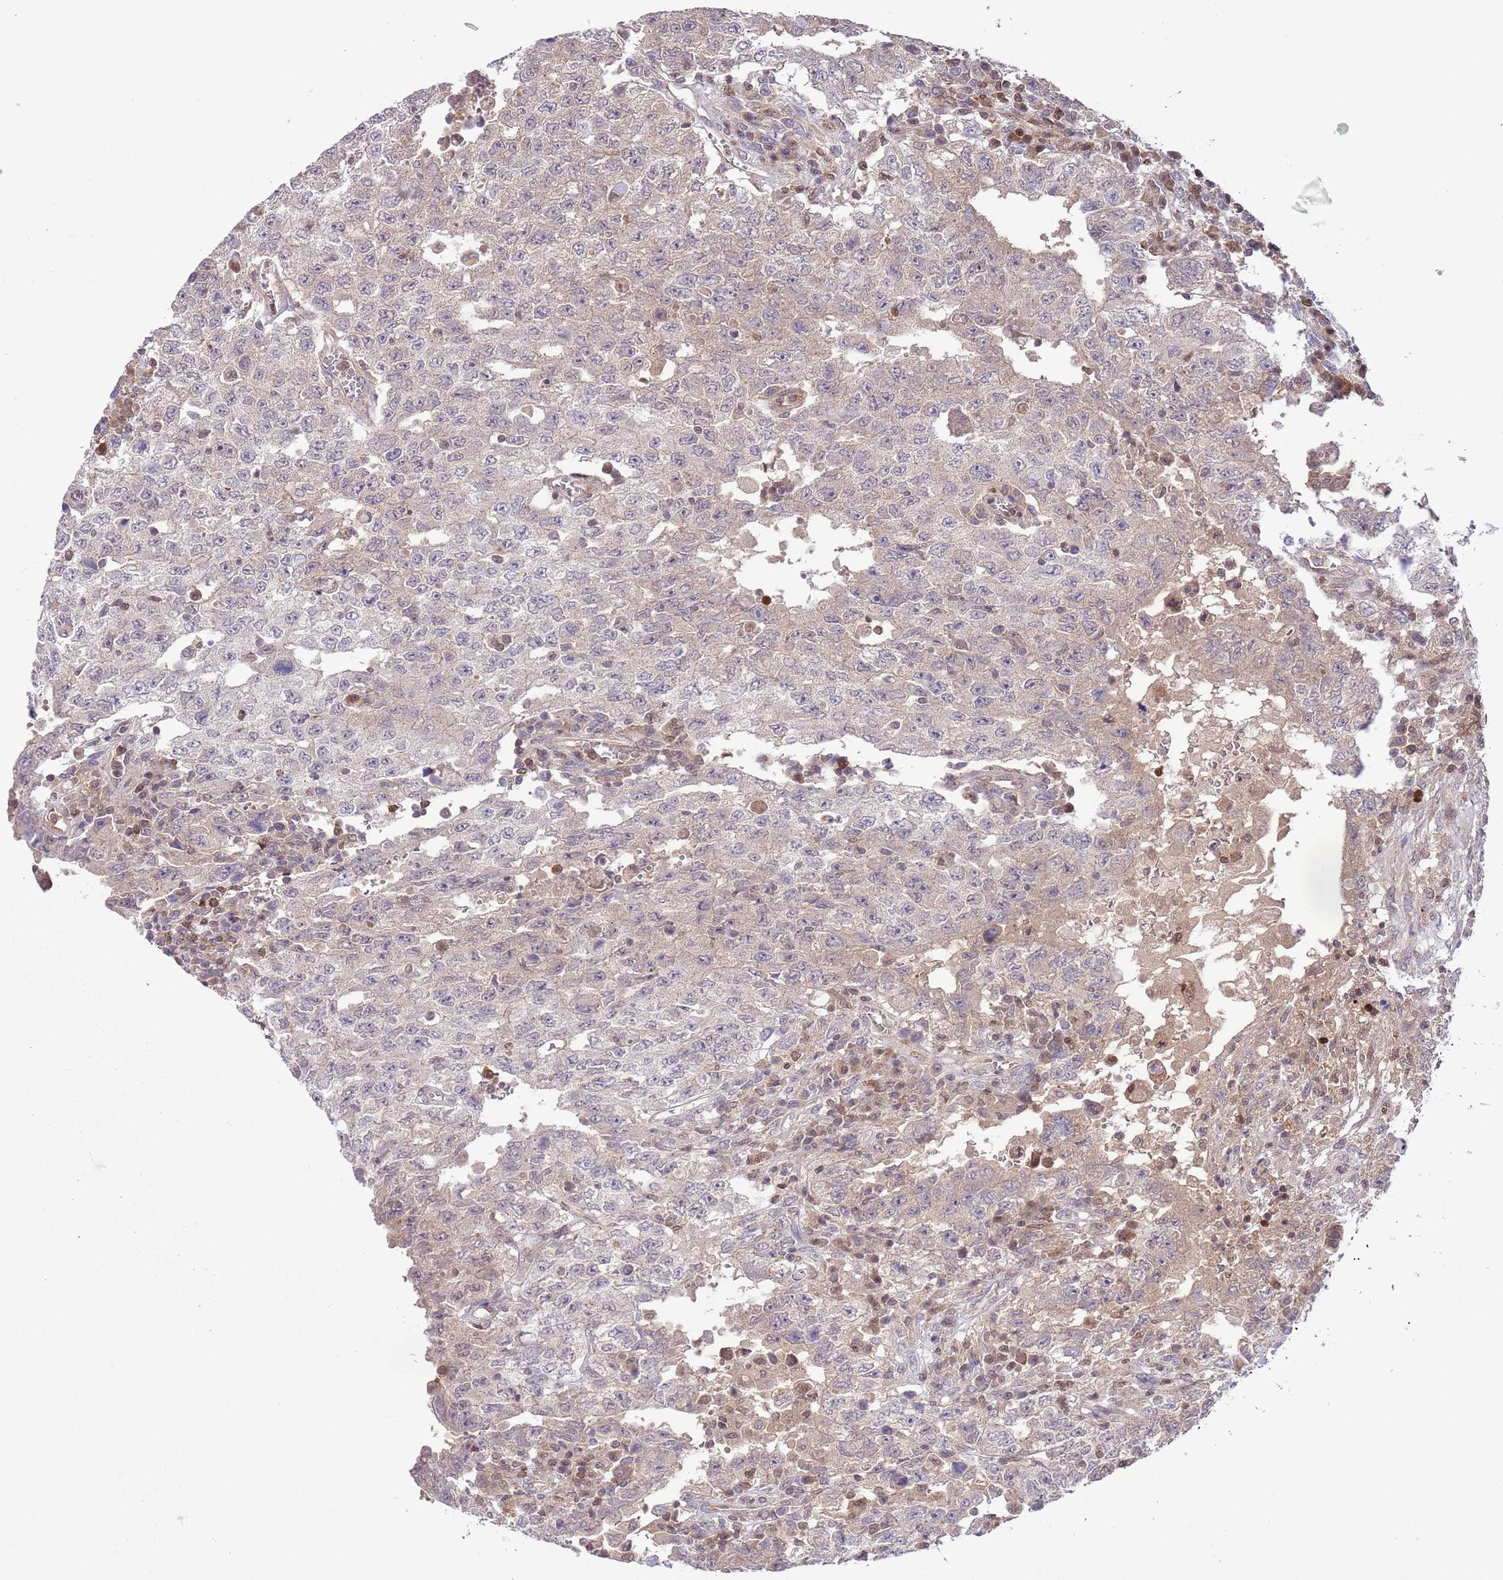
{"staining": {"intensity": "weak", "quantity": "<25%", "location": "cytoplasmic/membranous"}, "tissue": "testis cancer", "cell_type": "Tumor cells", "image_type": "cancer", "snomed": [{"axis": "morphology", "description": "Carcinoma, Embryonal, NOS"}, {"axis": "topography", "description": "Testis"}], "caption": "A histopathology image of testis cancer stained for a protein shows no brown staining in tumor cells. The staining is performed using DAB (3,3'-diaminobenzidine) brown chromogen with nuclei counter-stained in using hematoxylin.", "gene": "HDHD2", "patient": {"sex": "male", "age": 26}}